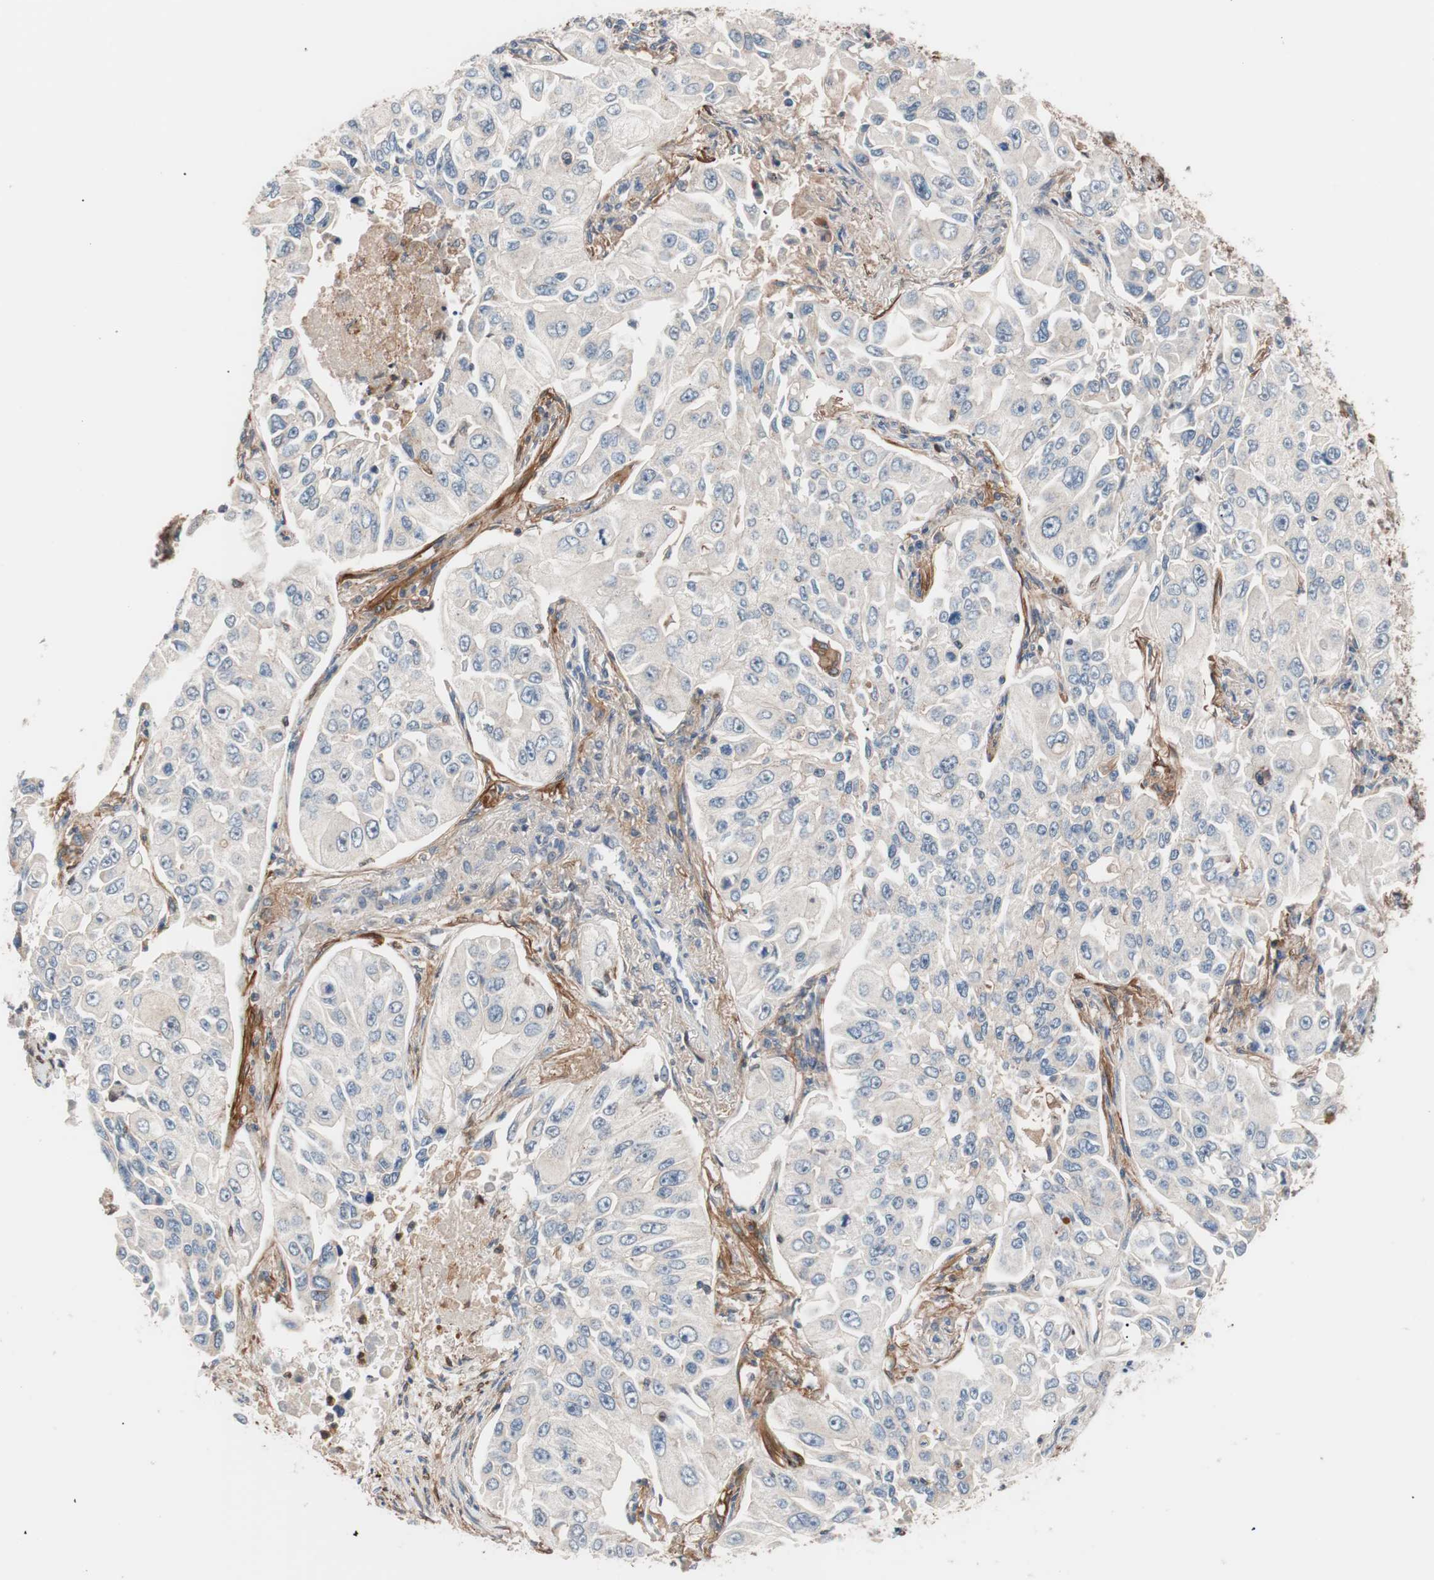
{"staining": {"intensity": "negative", "quantity": "none", "location": "none"}, "tissue": "lung cancer", "cell_type": "Tumor cells", "image_type": "cancer", "snomed": [{"axis": "morphology", "description": "Adenocarcinoma, NOS"}, {"axis": "topography", "description": "Lung"}], "caption": "Tumor cells show no significant protein positivity in lung cancer.", "gene": "LITAF", "patient": {"sex": "male", "age": 84}}